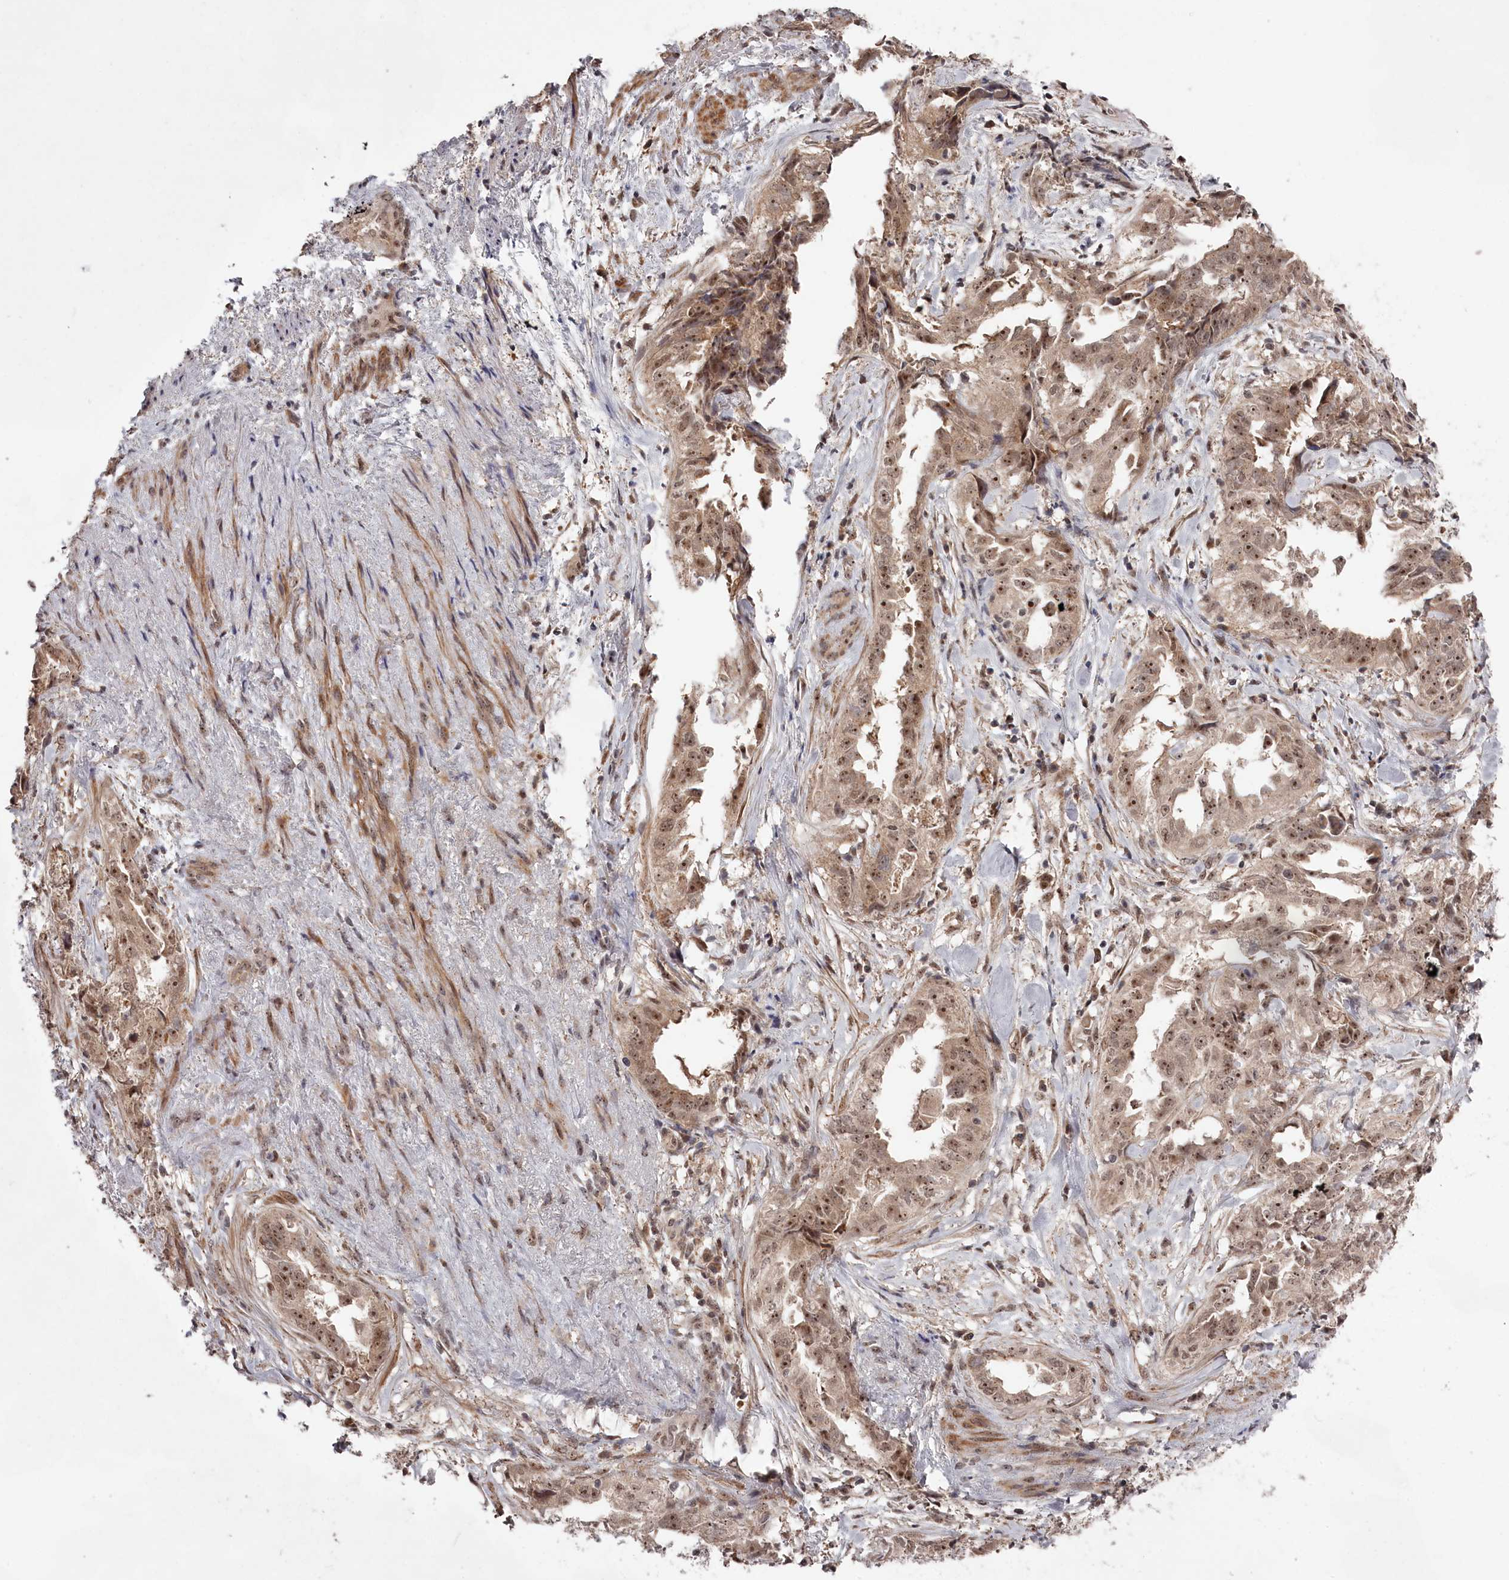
{"staining": {"intensity": "moderate", "quantity": ">75%", "location": "nuclear"}, "tissue": "endometrial cancer", "cell_type": "Tumor cells", "image_type": "cancer", "snomed": [{"axis": "morphology", "description": "Adenocarcinoma, NOS"}, {"axis": "topography", "description": "Endometrium"}], "caption": "Tumor cells show medium levels of moderate nuclear positivity in approximately >75% of cells in endometrial adenocarcinoma.", "gene": "EXOSC1", "patient": {"sex": "female", "age": 65}}